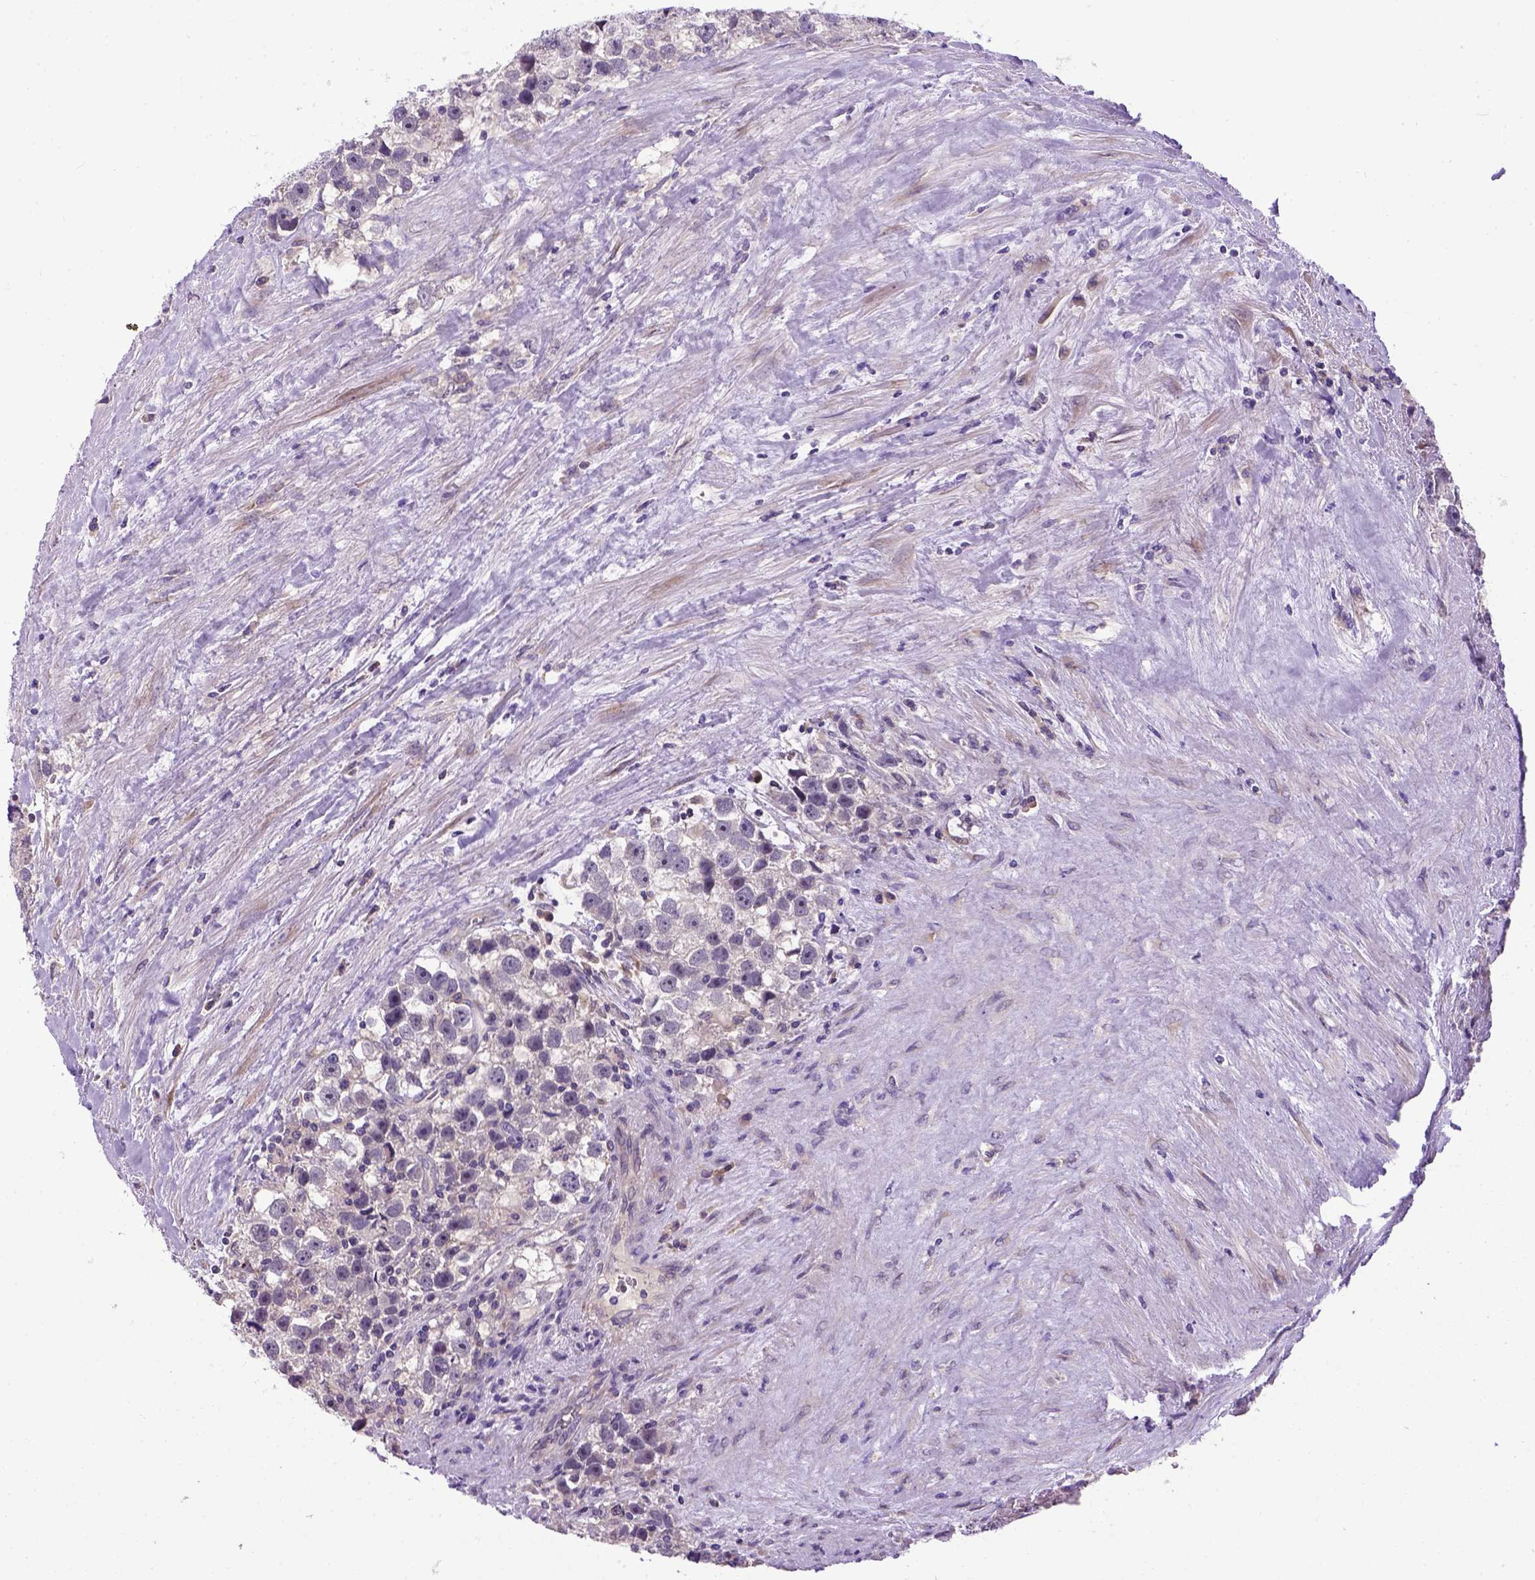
{"staining": {"intensity": "negative", "quantity": "none", "location": "none"}, "tissue": "testis cancer", "cell_type": "Tumor cells", "image_type": "cancer", "snomed": [{"axis": "morphology", "description": "Seminoma, NOS"}, {"axis": "topography", "description": "Testis"}], "caption": "An IHC photomicrograph of testis cancer (seminoma) is shown. There is no staining in tumor cells of testis cancer (seminoma). (DAB immunohistochemistry with hematoxylin counter stain).", "gene": "NEK5", "patient": {"sex": "male", "age": 43}}